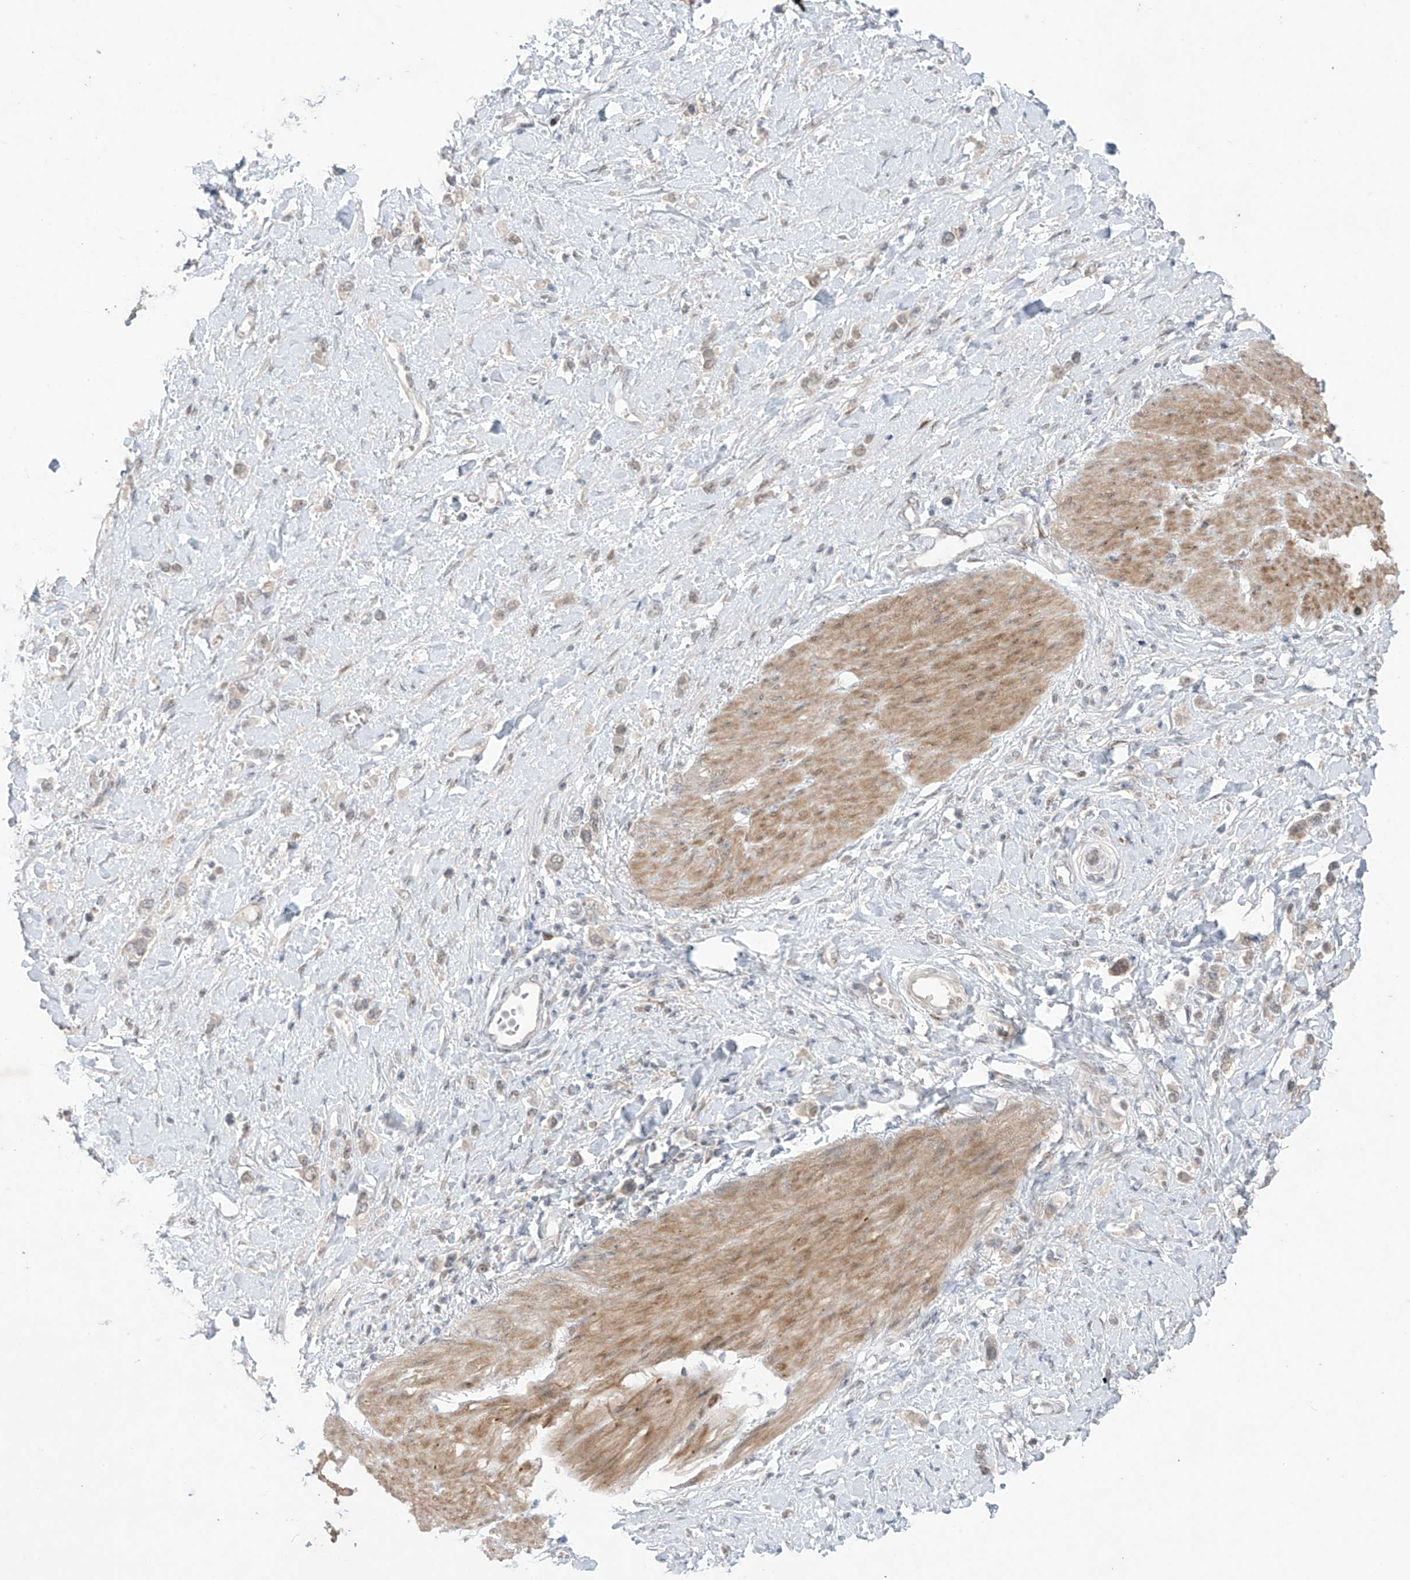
{"staining": {"intensity": "weak", "quantity": "25%-75%", "location": "nuclear"}, "tissue": "stomach cancer", "cell_type": "Tumor cells", "image_type": "cancer", "snomed": [{"axis": "morphology", "description": "Normal tissue, NOS"}, {"axis": "morphology", "description": "Adenocarcinoma, NOS"}, {"axis": "topography", "description": "Stomach, upper"}, {"axis": "topography", "description": "Stomach"}], "caption": "Stomach adenocarcinoma stained with a brown dye demonstrates weak nuclear positive positivity in approximately 25%-75% of tumor cells.", "gene": "OGT", "patient": {"sex": "female", "age": 65}}